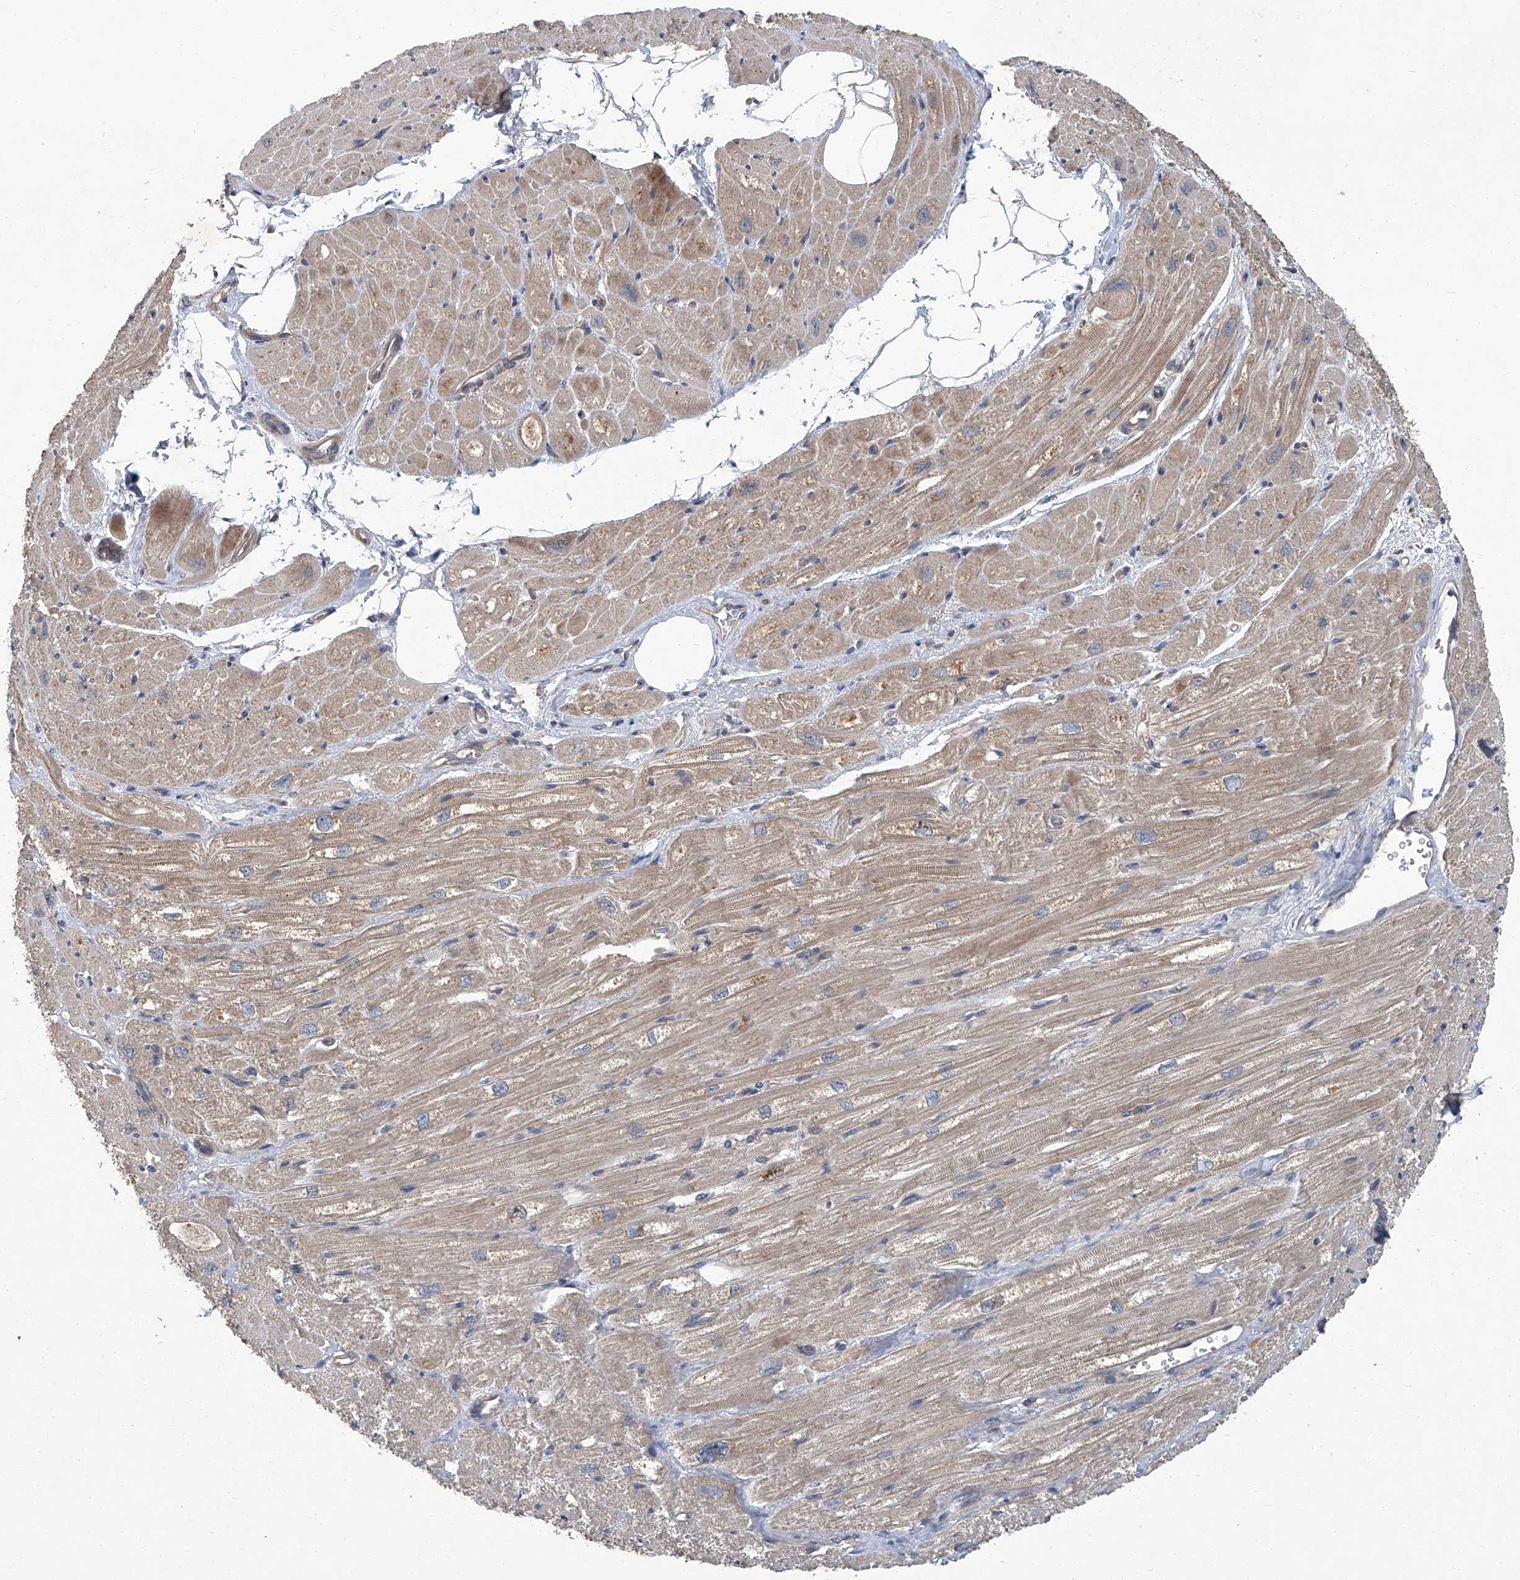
{"staining": {"intensity": "weak", "quantity": "25%-75%", "location": "cytoplasmic/membranous"}, "tissue": "heart muscle", "cell_type": "Cardiomyocytes", "image_type": "normal", "snomed": [{"axis": "morphology", "description": "Normal tissue, NOS"}, {"axis": "topography", "description": "Heart"}], "caption": "Immunohistochemistry (DAB (3,3'-diaminobenzidine)) staining of unremarkable human heart muscle shows weak cytoplasmic/membranous protein expression in approximately 25%-75% of cardiomyocytes.", "gene": "ANKRD34A", "patient": {"sex": "male", "age": 50}}